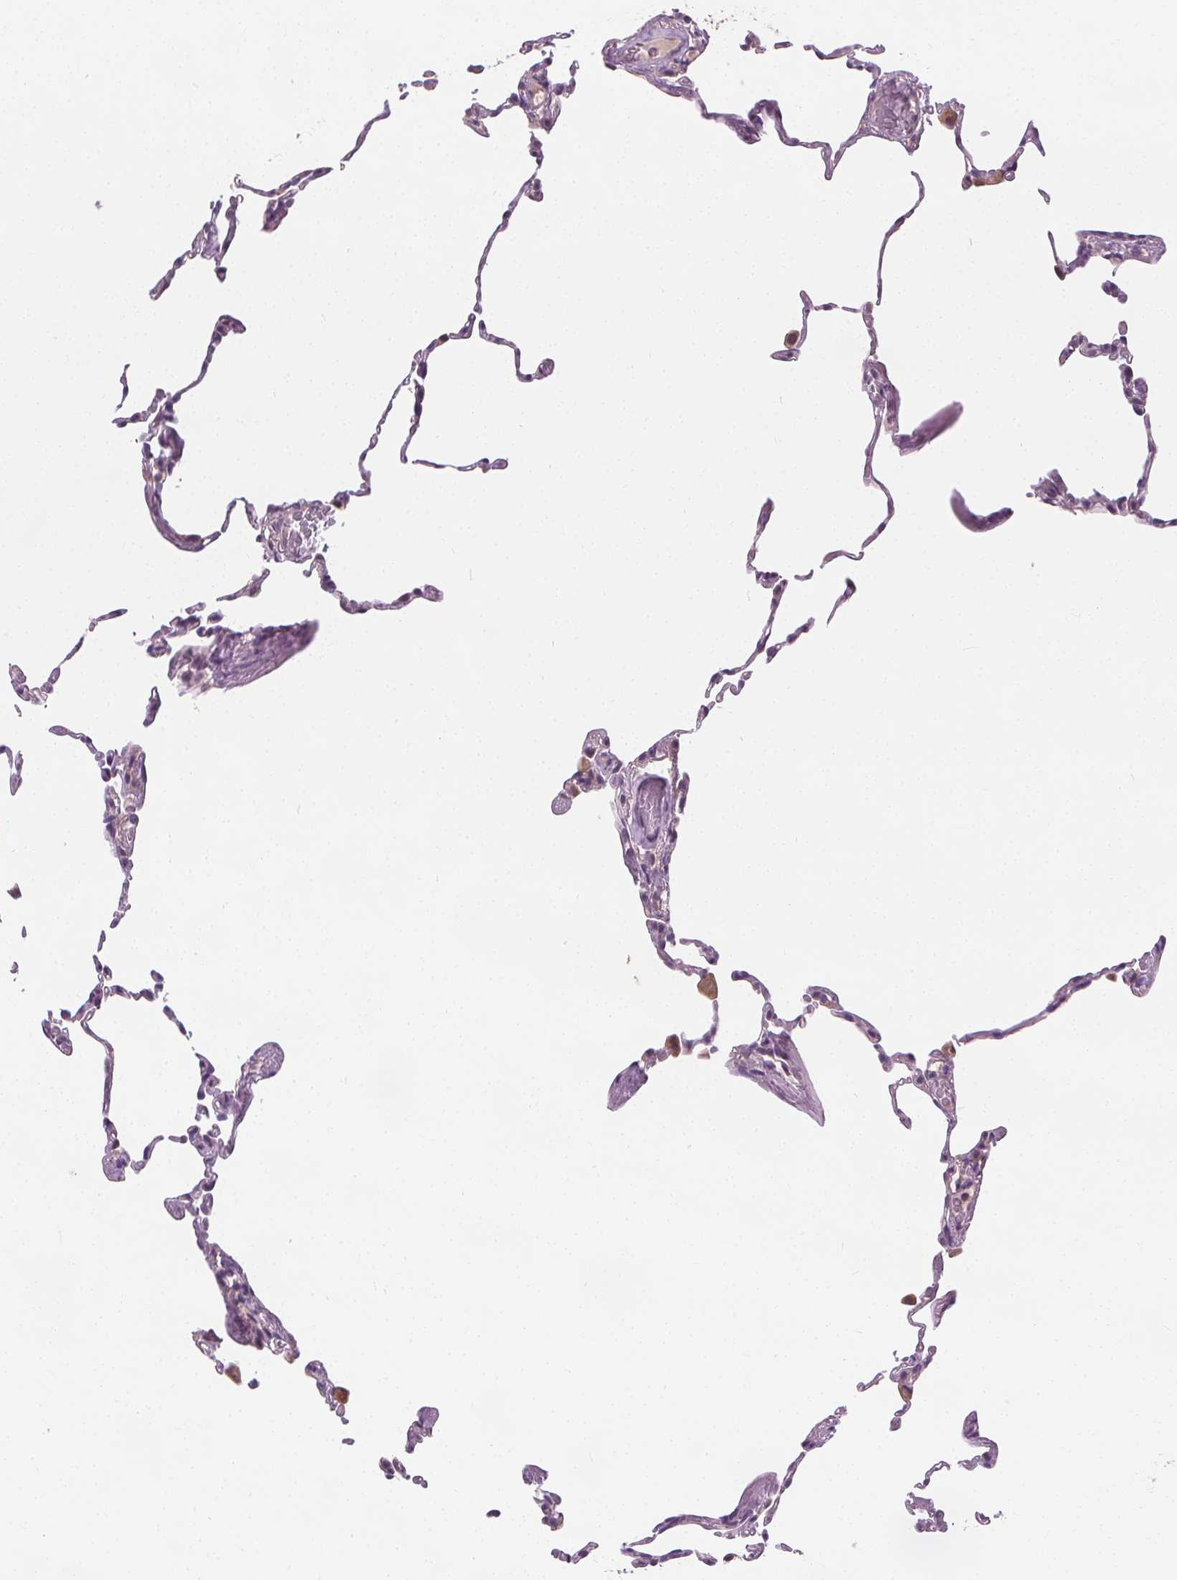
{"staining": {"intensity": "negative", "quantity": "none", "location": "none"}, "tissue": "lung", "cell_type": "Alveolar cells", "image_type": "normal", "snomed": [{"axis": "morphology", "description": "Normal tissue, NOS"}, {"axis": "topography", "description": "Lung"}], "caption": "Immunohistochemistry (IHC) image of benign human lung stained for a protein (brown), which shows no positivity in alveolar cells. (Brightfield microscopy of DAB immunohistochemistry at high magnification).", "gene": "RAB20", "patient": {"sex": "female", "age": 57}}